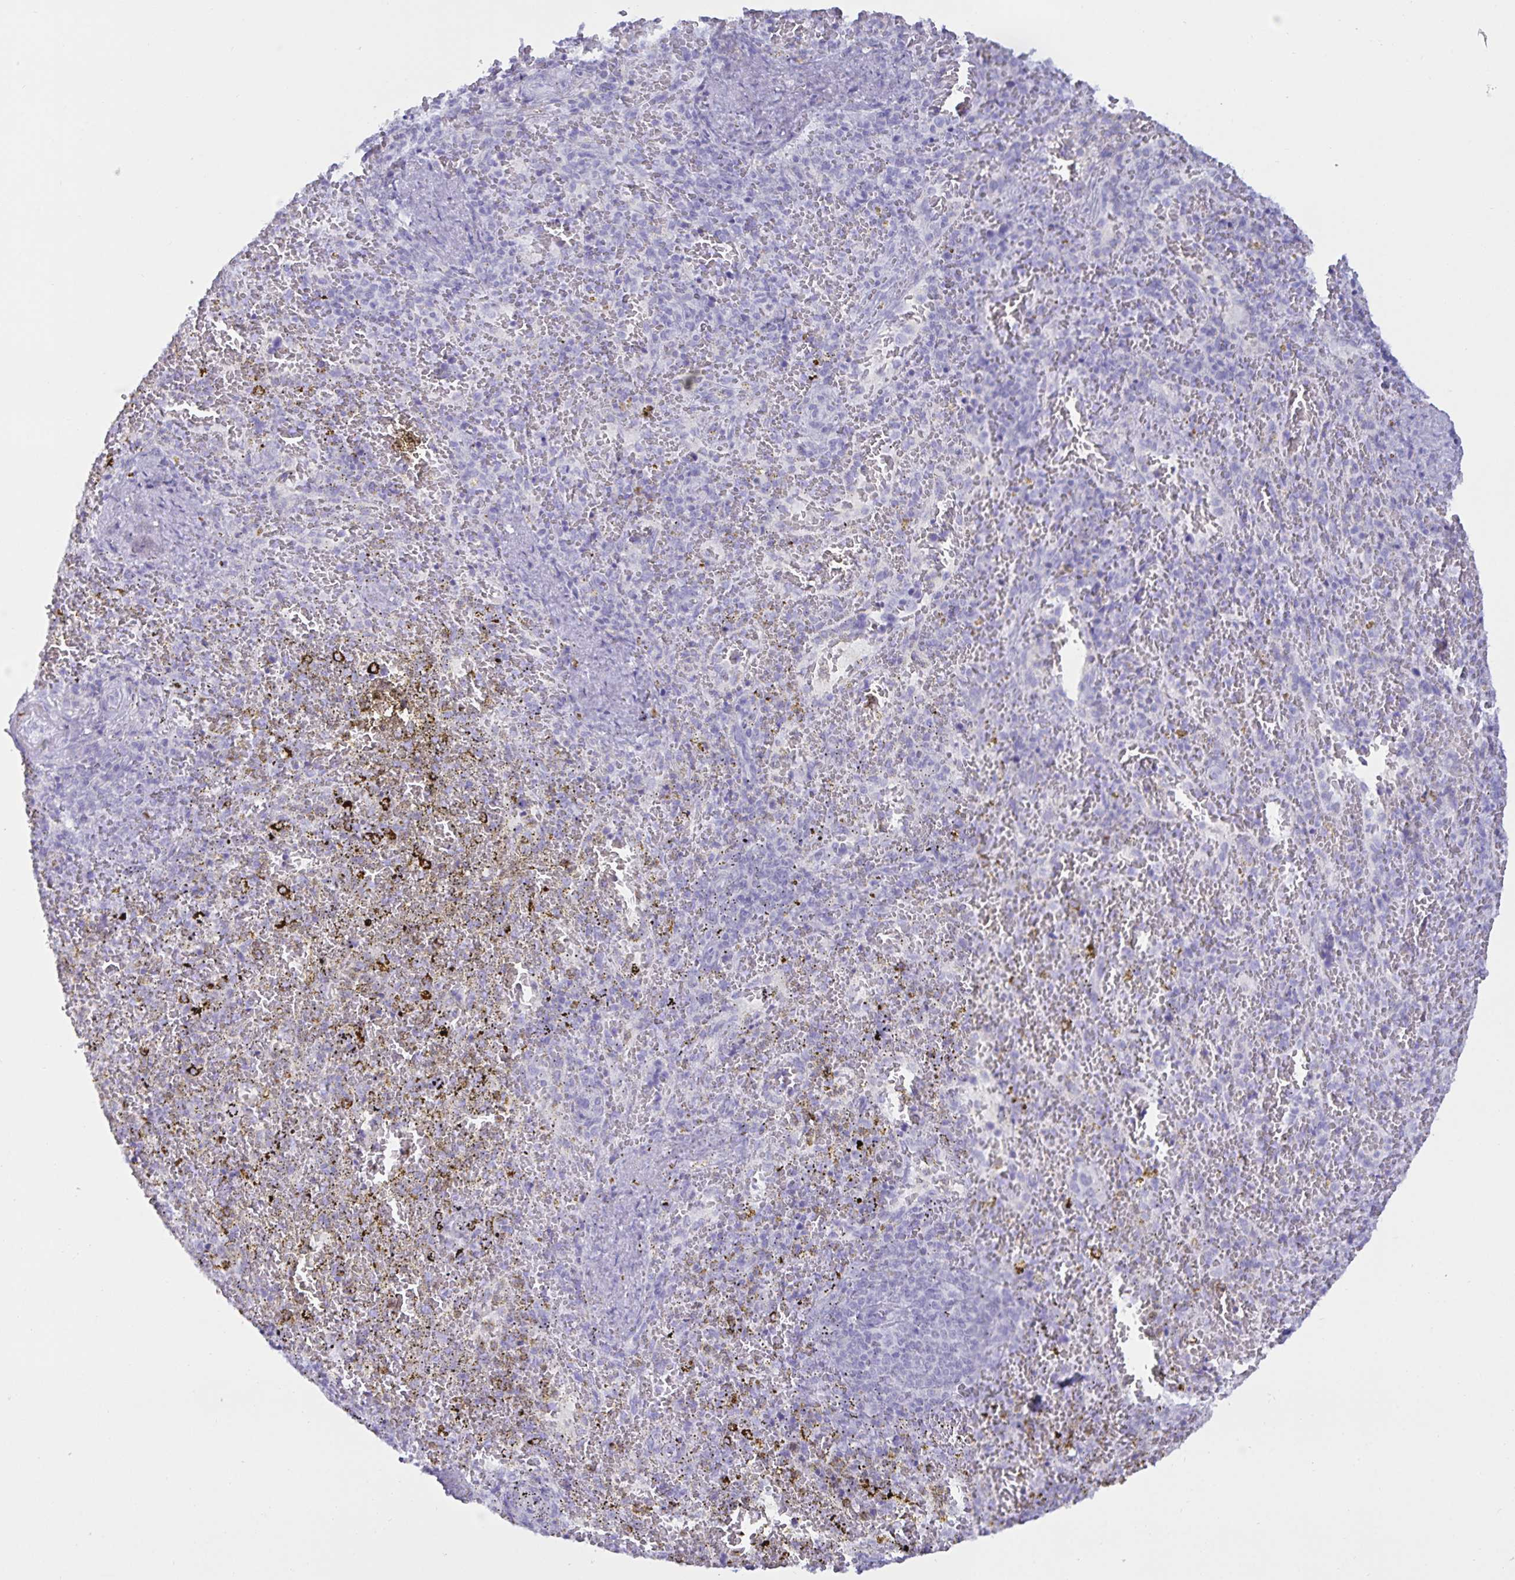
{"staining": {"intensity": "negative", "quantity": "none", "location": "none"}, "tissue": "spleen", "cell_type": "Cells in red pulp", "image_type": "normal", "snomed": [{"axis": "morphology", "description": "Normal tissue, NOS"}, {"axis": "topography", "description": "Spleen"}], "caption": "Protein analysis of unremarkable spleen exhibits no significant expression in cells in red pulp.", "gene": "MON2", "patient": {"sex": "female", "age": 50}}